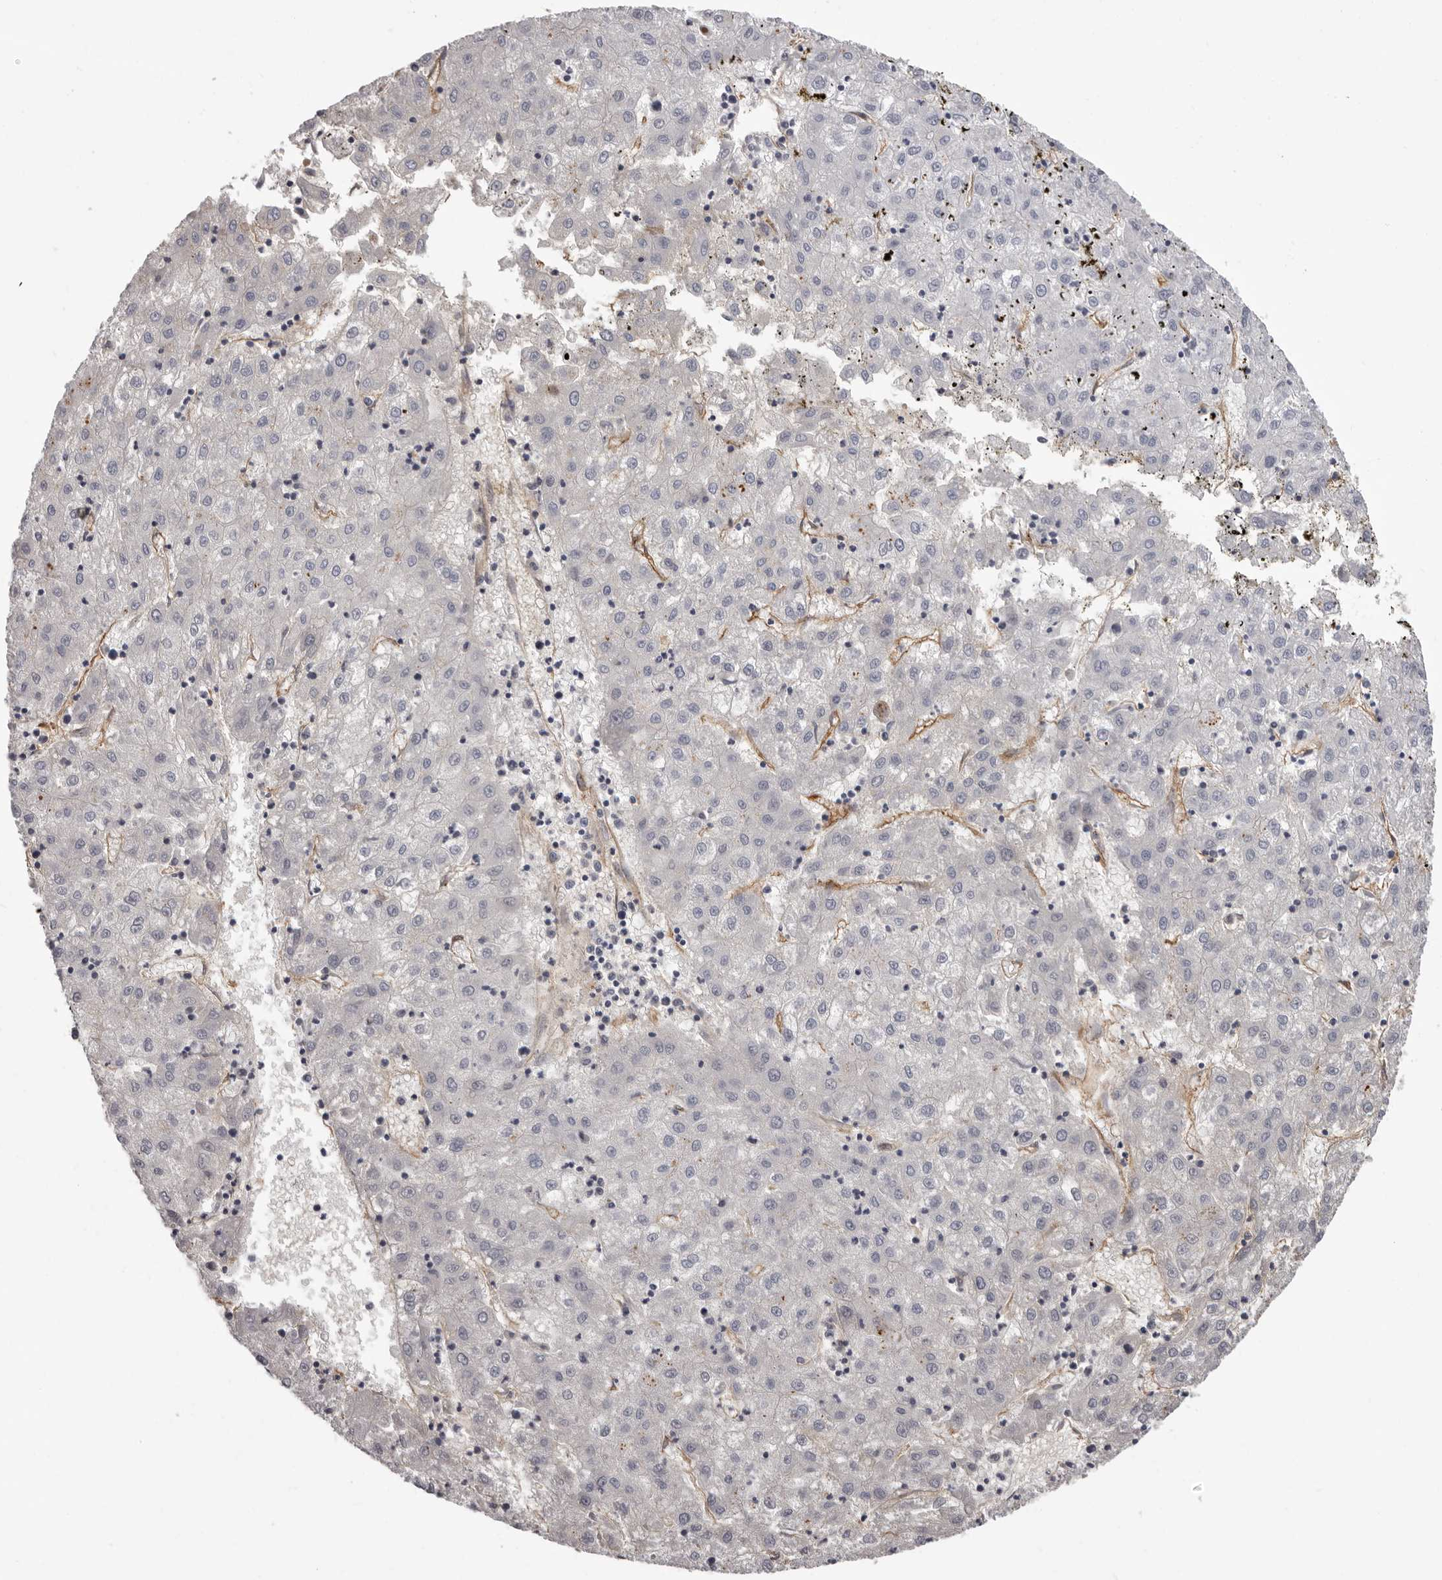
{"staining": {"intensity": "negative", "quantity": "none", "location": "none"}, "tissue": "liver cancer", "cell_type": "Tumor cells", "image_type": "cancer", "snomed": [{"axis": "morphology", "description": "Carcinoma, Hepatocellular, NOS"}, {"axis": "topography", "description": "Liver"}], "caption": "This is an immunohistochemistry (IHC) micrograph of hepatocellular carcinoma (liver). There is no positivity in tumor cells.", "gene": "ADGRL4", "patient": {"sex": "male", "age": 72}}